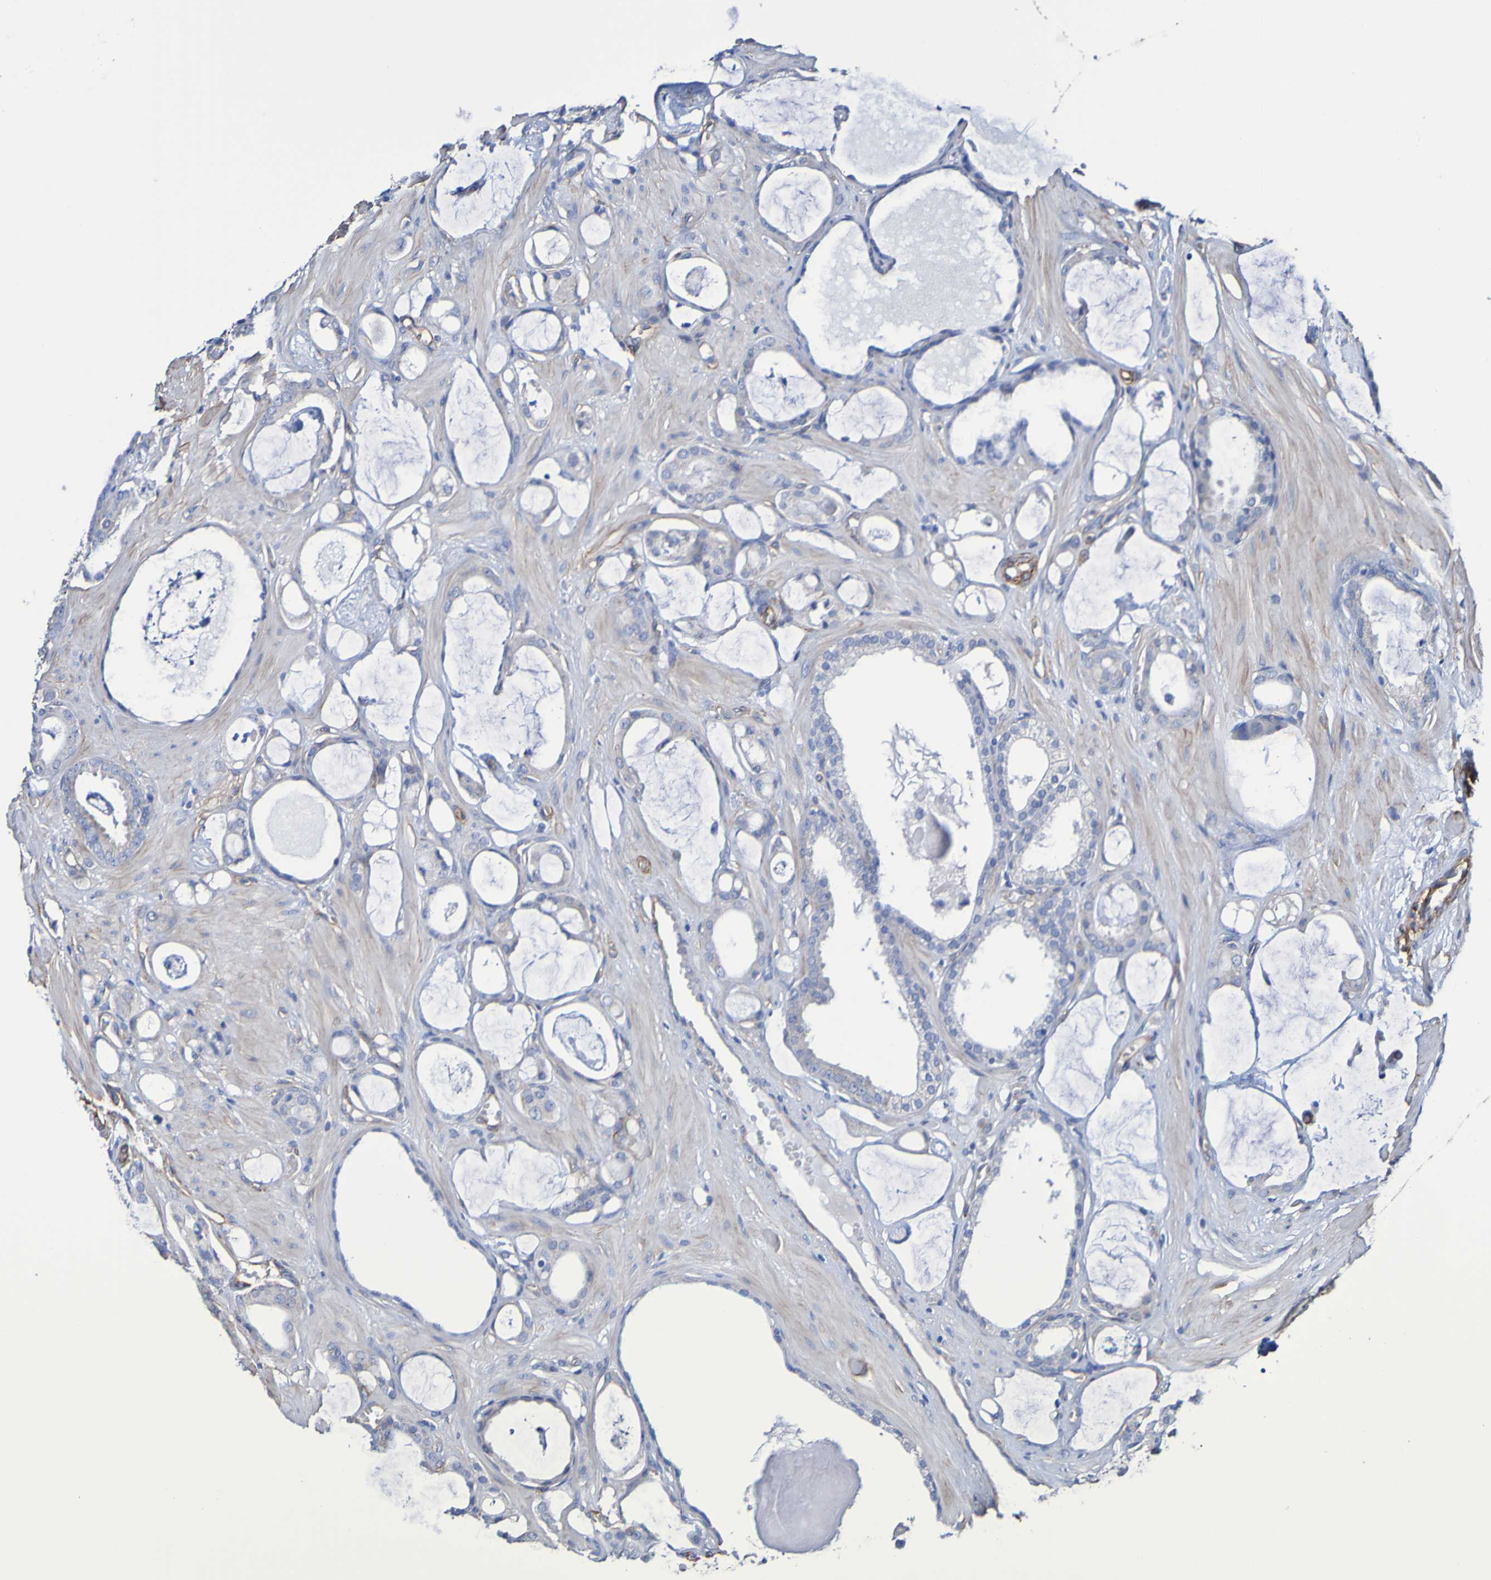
{"staining": {"intensity": "negative", "quantity": "none", "location": "none"}, "tissue": "prostate cancer", "cell_type": "Tumor cells", "image_type": "cancer", "snomed": [{"axis": "morphology", "description": "Adenocarcinoma, Low grade"}, {"axis": "topography", "description": "Prostate"}], "caption": "The photomicrograph displays no significant staining in tumor cells of prostate cancer (adenocarcinoma (low-grade)).", "gene": "ELMOD3", "patient": {"sex": "male", "age": 53}}